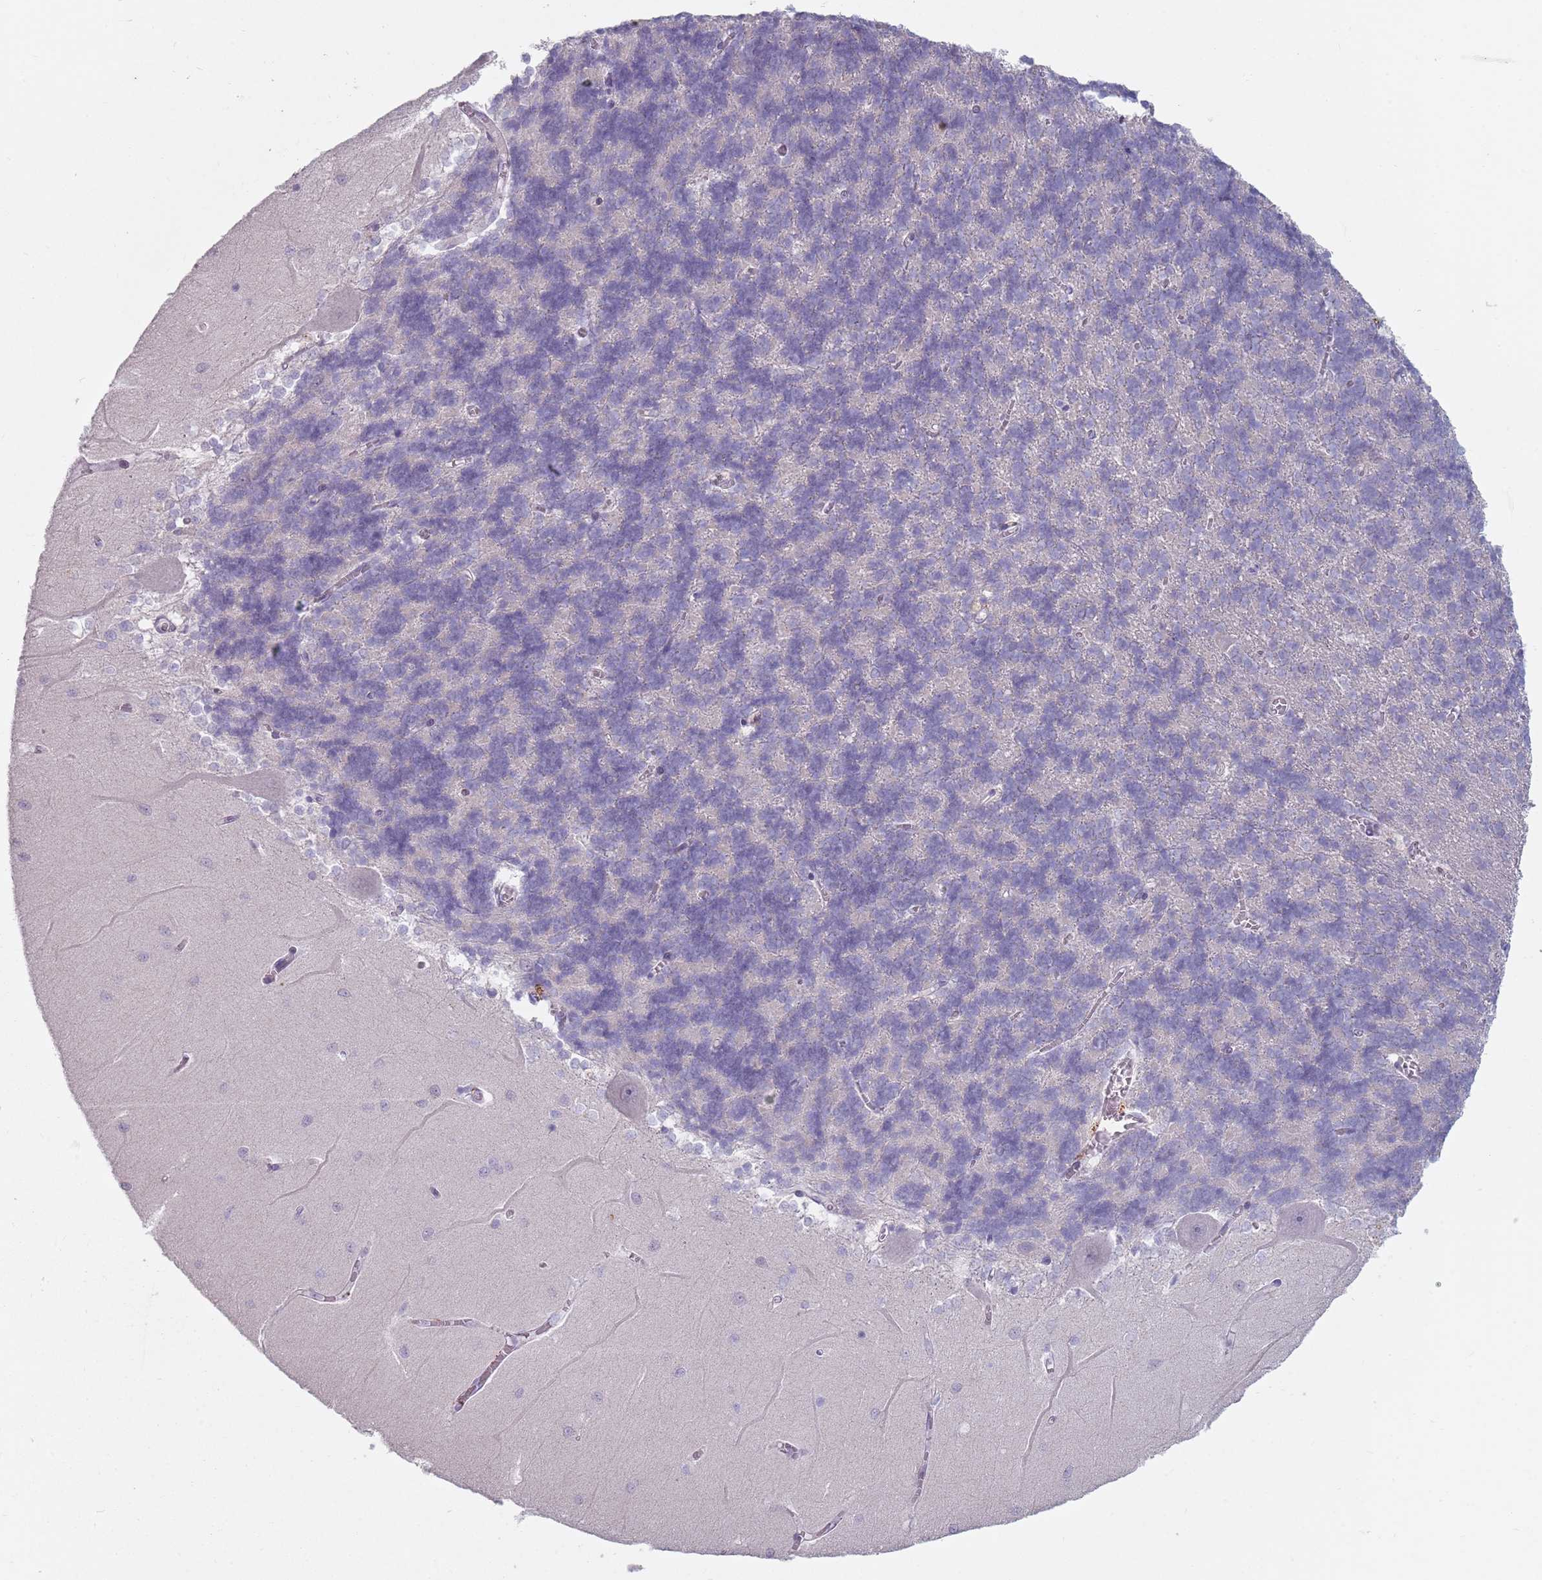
{"staining": {"intensity": "negative", "quantity": "none", "location": "none"}, "tissue": "cerebellum", "cell_type": "Cells in granular layer", "image_type": "normal", "snomed": [{"axis": "morphology", "description": "Normal tissue, NOS"}, {"axis": "topography", "description": "Cerebellum"}], "caption": "A high-resolution photomicrograph shows immunohistochemistry staining of unremarkable cerebellum, which reveals no significant staining in cells in granular layer.", "gene": "DXO", "patient": {"sex": "male", "age": 37}}